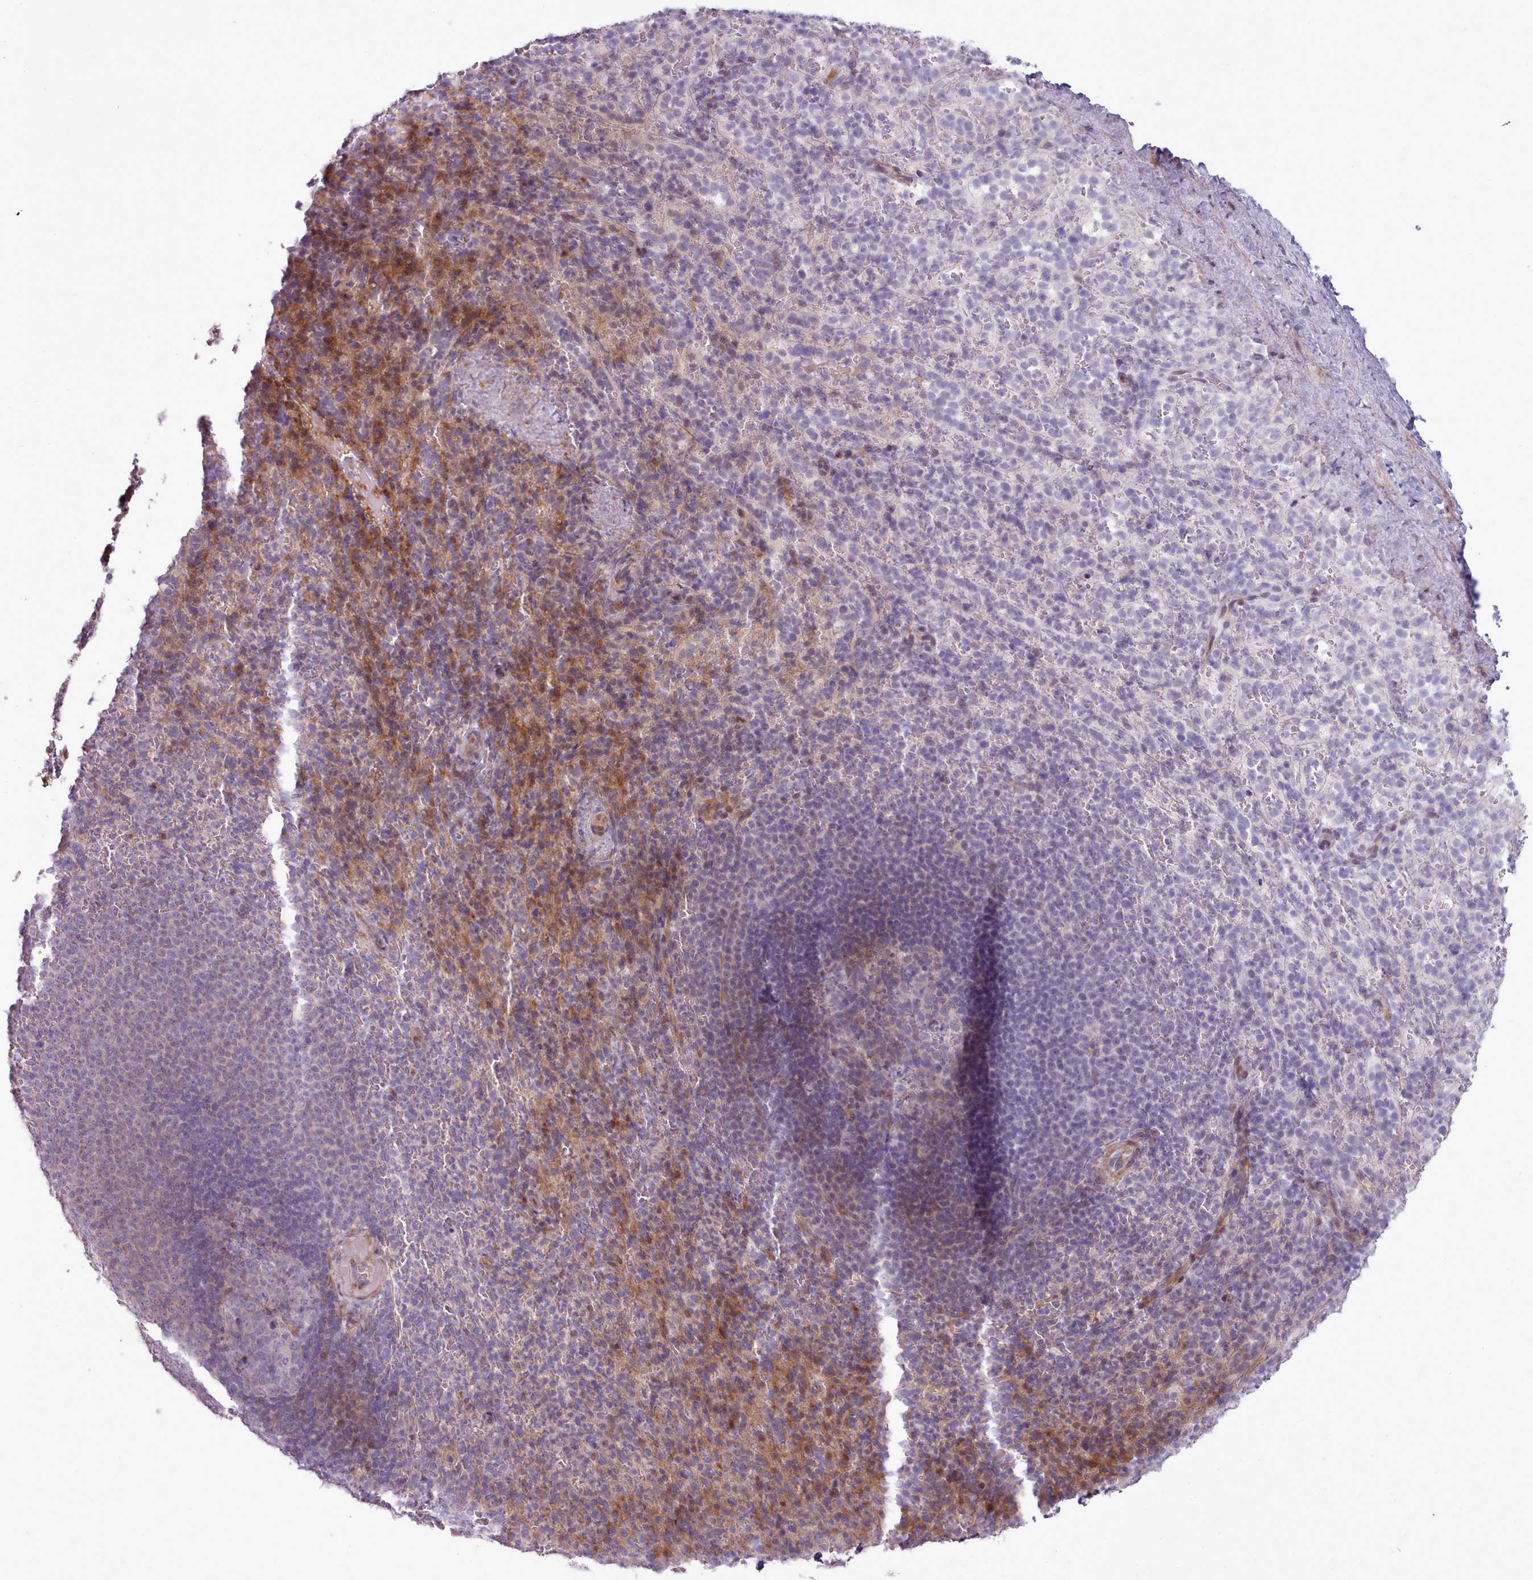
{"staining": {"intensity": "moderate", "quantity": "<25%", "location": "cytoplasmic/membranous"}, "tissue": "spleen", "cell_type": "Cells in red pulp", "image_type": "normal", "snomed": [{"axis": "morphology", "description": "Normal tissue, NOS"}, {"axis": "topography", "description": "Spleen"}], "caption": "Immunohistochemical staining of benign human spleen exhibits low levels of moderate cytoplasmic/membranous expression in about <25% of cells in red pulp.", "gene": "PPP3R1", "patient": {"sex": "female", "age": 21}}